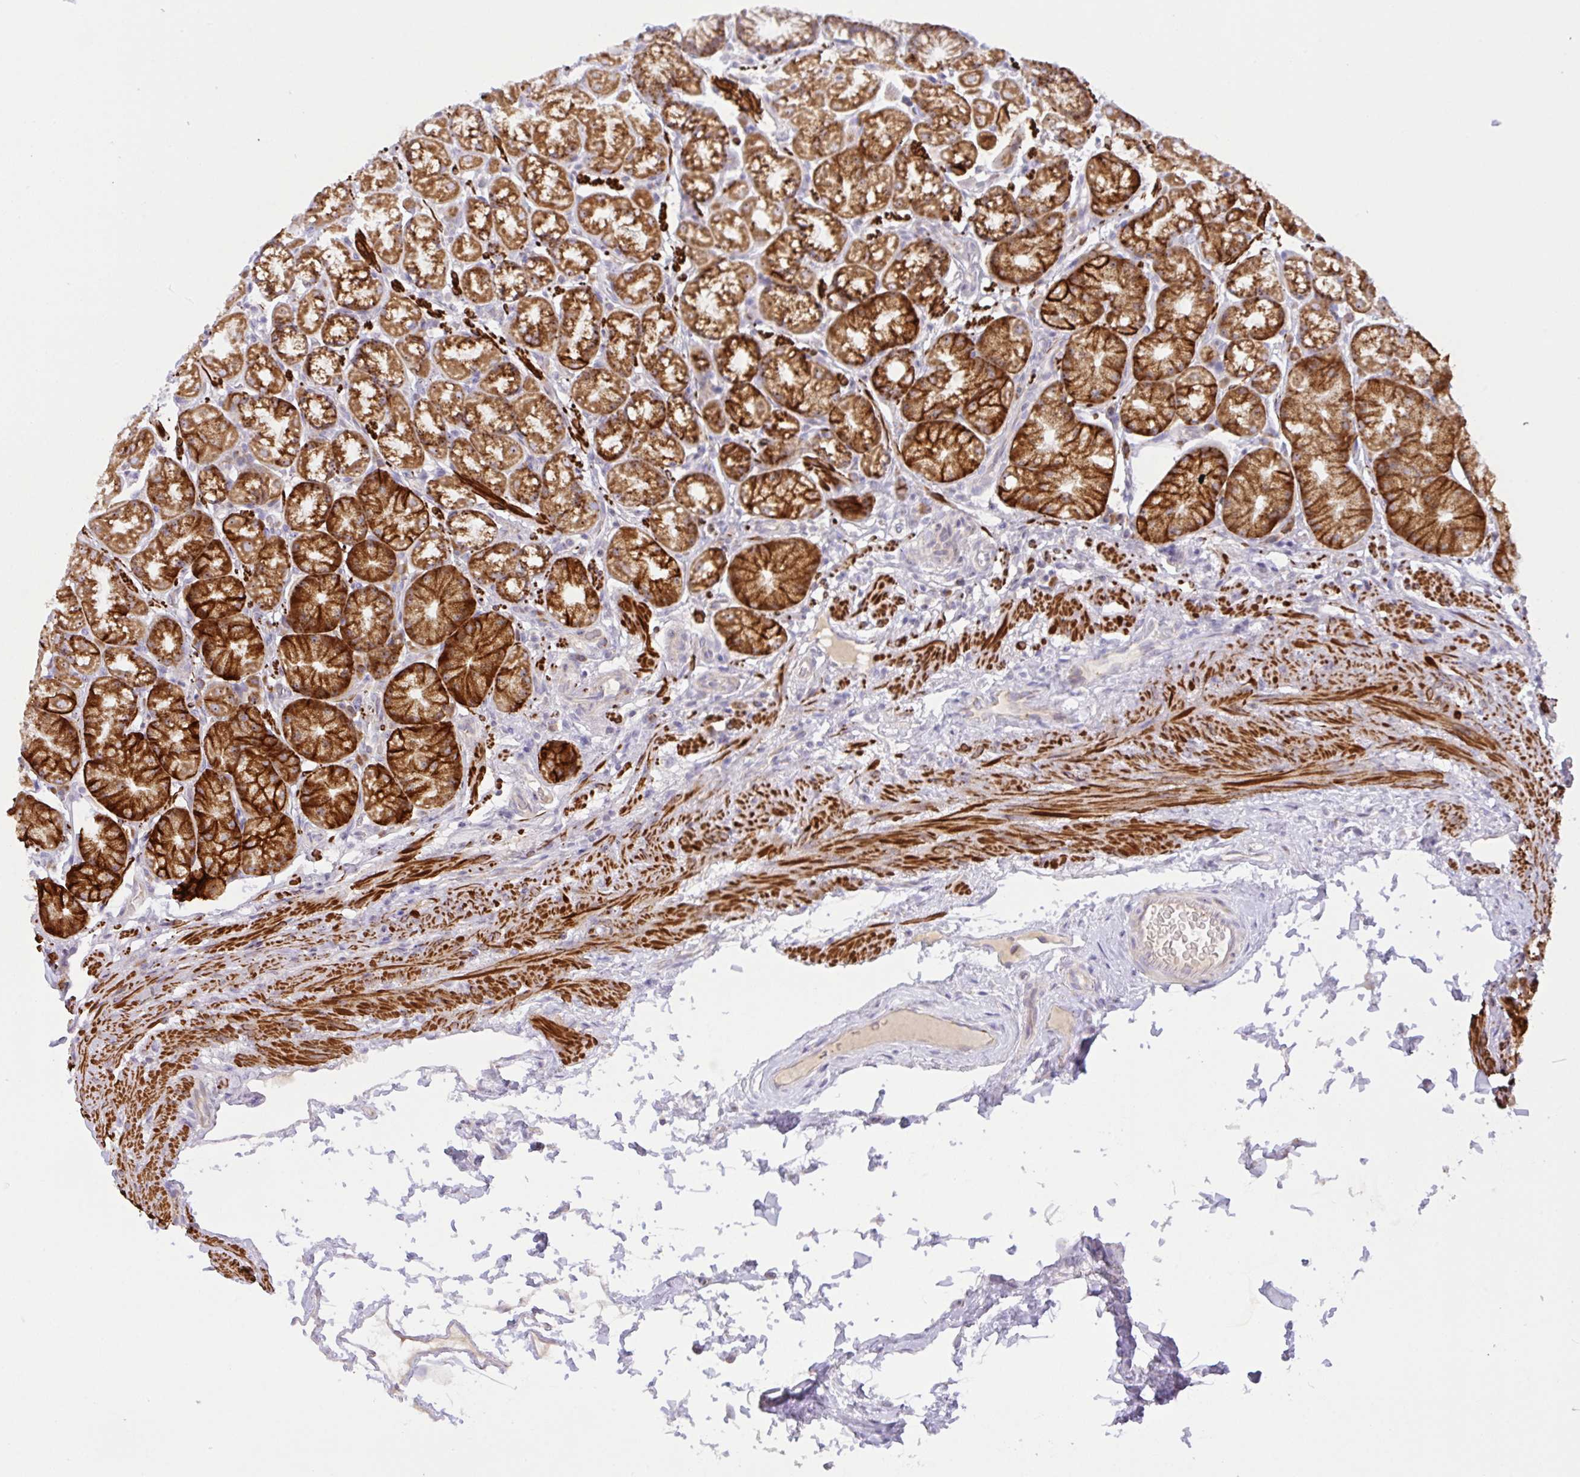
{"staining": {"intensity": "strong", "quantity": ">75%", "location": "cytoplasmic/membranous"}, "tissue": "stomach", "cell_type": "Glandular cells", "image_type": "normal", "snomed": [{"axis": "morphology", "description": "Normal tissue, NOS"}, {"axis": "topography", "description": "Stomach, lower"}], "caption": "A photomicrograph showing strong cytoplasmic/membranous positivity in approximately >75% of glandular cells in unremarkable stomach, as visualized by brown immunohistochemical staining.", "gene": "CHDH", "patient": {"sex": "male", "age": 67}}